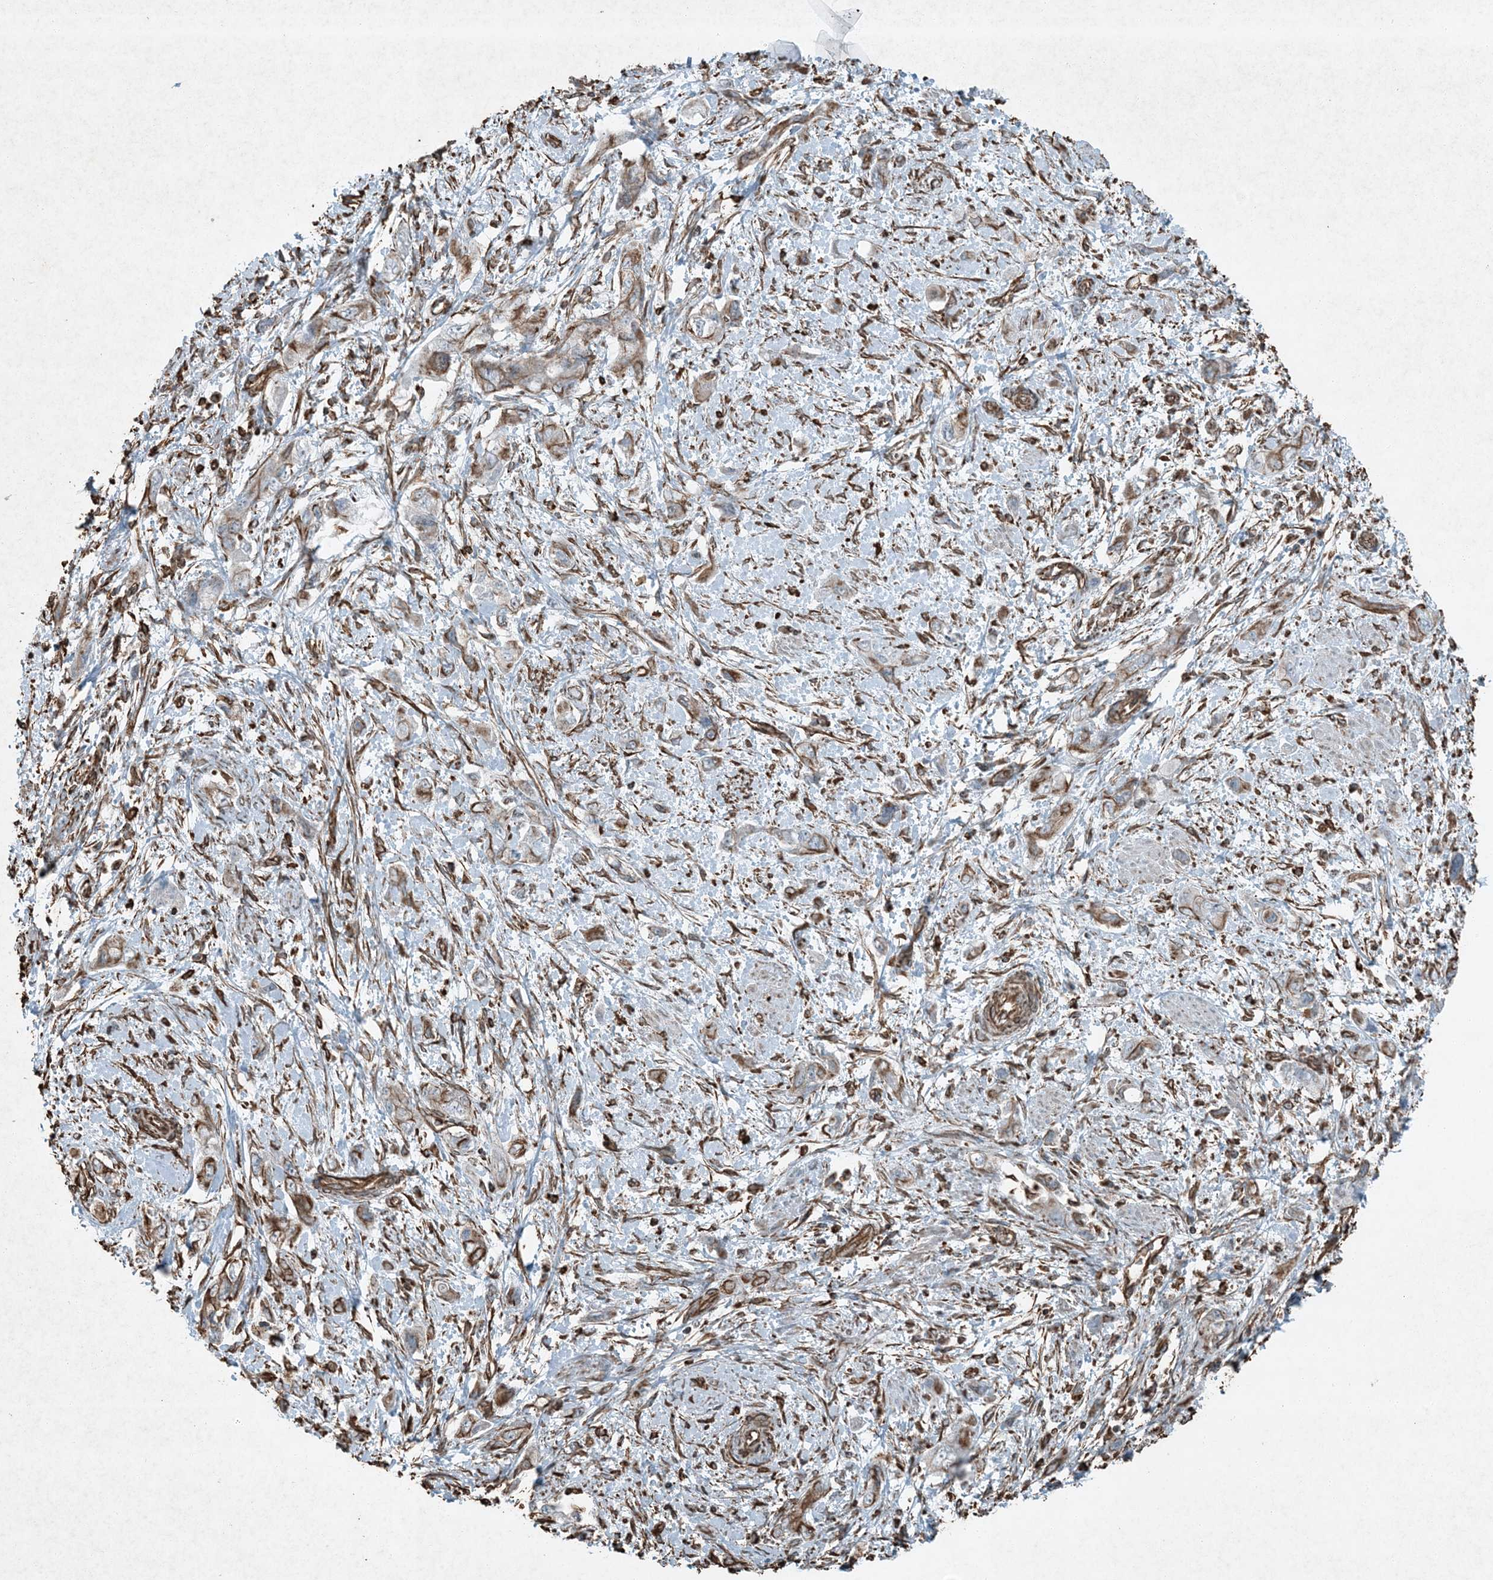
{"staining": {"intensity": "moderate", "quantity": "<25%", "location": "cytoplasmic/membranous"}, "tissue": "pancreatic cancer", "cell_type": "Tumor cells", "image_type": "cancer", "snomed": [{"axis": "morphology", "description": "Adenocarcinoma, NOS"}, {"axis": "topography", "description": "Pancreas"}], "caption": "Immunohistochemistry (IHC) photomicrograph of neoplastic tissue: human pancreatic adenocarcinoma stained using immunohistochemistry (IHC) exhibits low levels of moderate protein expression localized specifically in the cytoplasmic/membranous of tumor cells, appearing as a cytoplasmic/membranous brown color.", "gene": "RYK", "patient": {"sex": "female", "age": 73}}